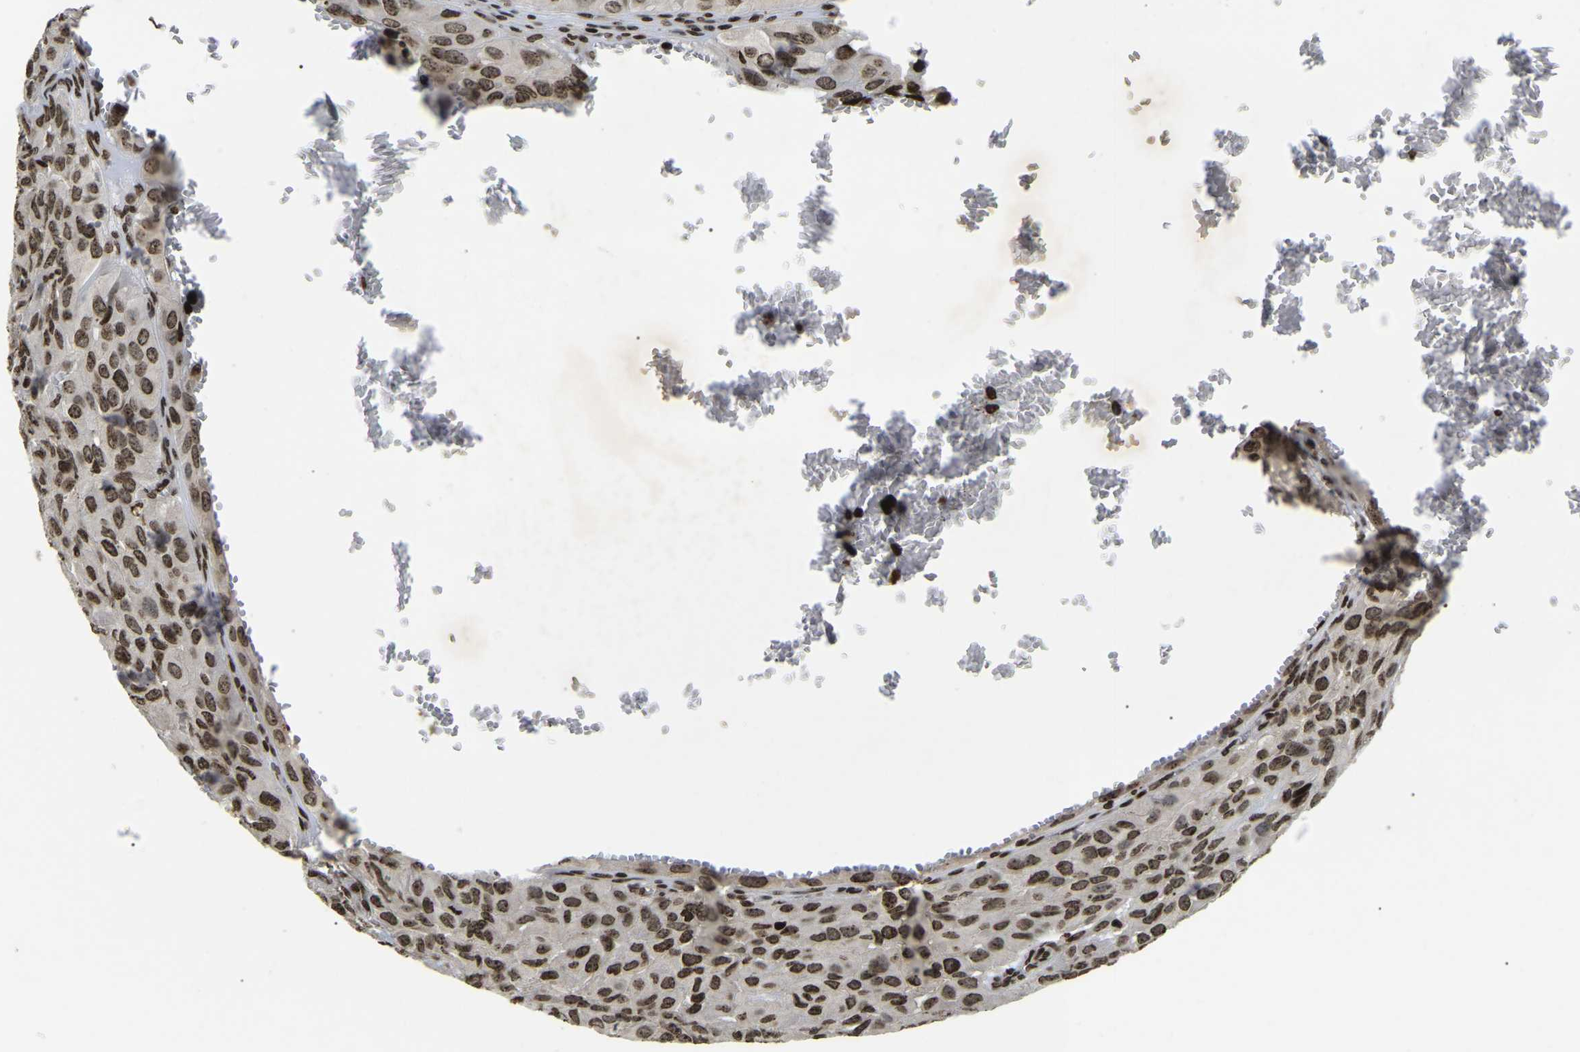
{"staining": {"intensity": "strong", "quantity": ">75%", "location": "nuclear"}, "tissue": "head and neck cancer", "cell_type": "Tumor cells", "image_type": "cancer", "snomed": [{"axis": "morphology", "description": "Adenocarcinoma, NOS"}, {"axis": "topography", "description": "Salivary gland, NOS"}, {"axis": "topography", "description": "Head-Neck"}], "caption": "Immunohistochemistry micrograph of neoplastic tissue: head and neck cancer (adenocarcinoma) stained using IHC exhibits high levels of strong protein expression localized specifically in the nuclear of tumor cells, appearing as a nuclear brown color.", "gene": "LRRC61", "patient": {"sex": "female", "age": 76}}